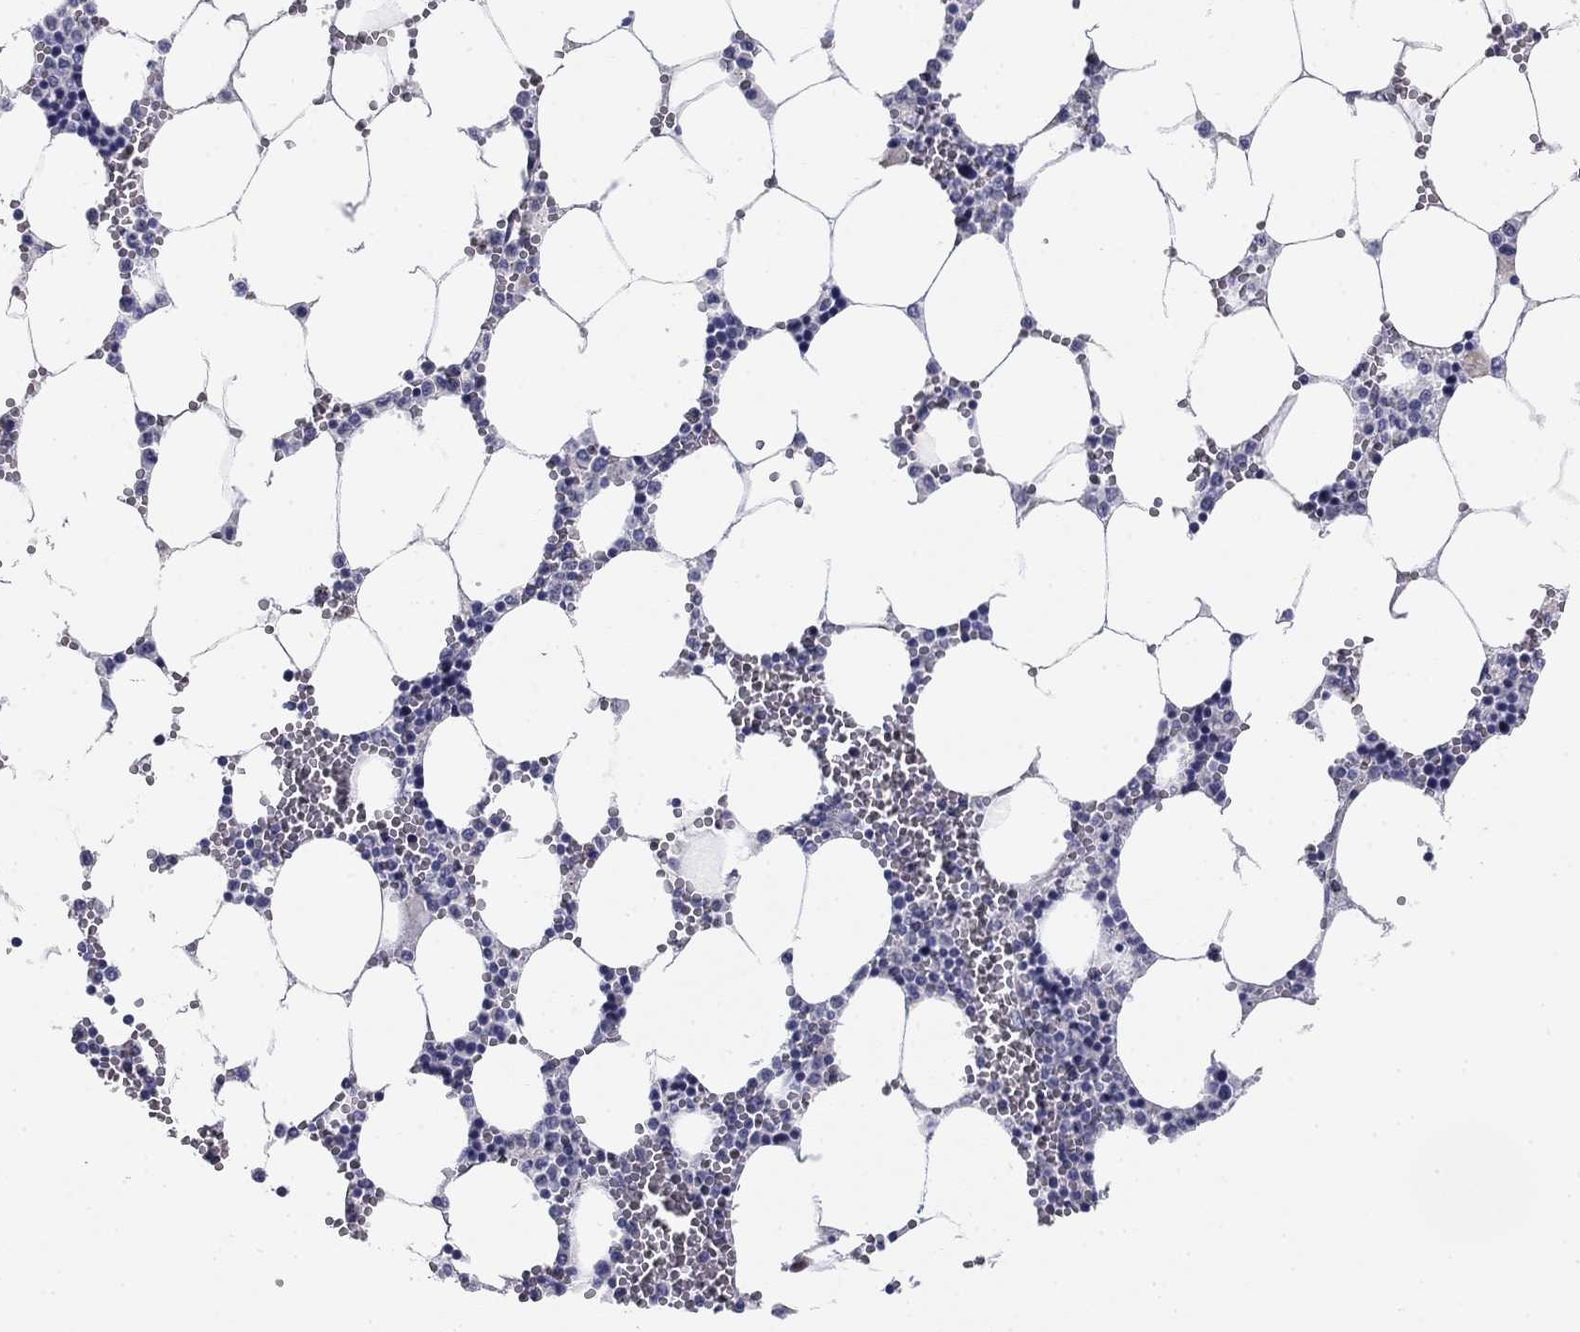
{"staining": {"intensity": "negative", "quantity": "none", "location": "none"}, "tissue": "bone marrow", "cell_type": "Hematopoietic cells", "image_type": "normal", "snomed": [{"axis": "morphology", "description": "Normal tissue, NOS"}, {"axis": "topography", "description": "Bone marrow"}], "caption": "This histopathology image is of benign bone marrow stained with immunohistochemistry to label a protein in brown with the nuclei are counter-stained blue. There is no staining in hematopoietic cells.", "gene": "SEPTIN3", "patient": {"sex": "female", "age": 64}}